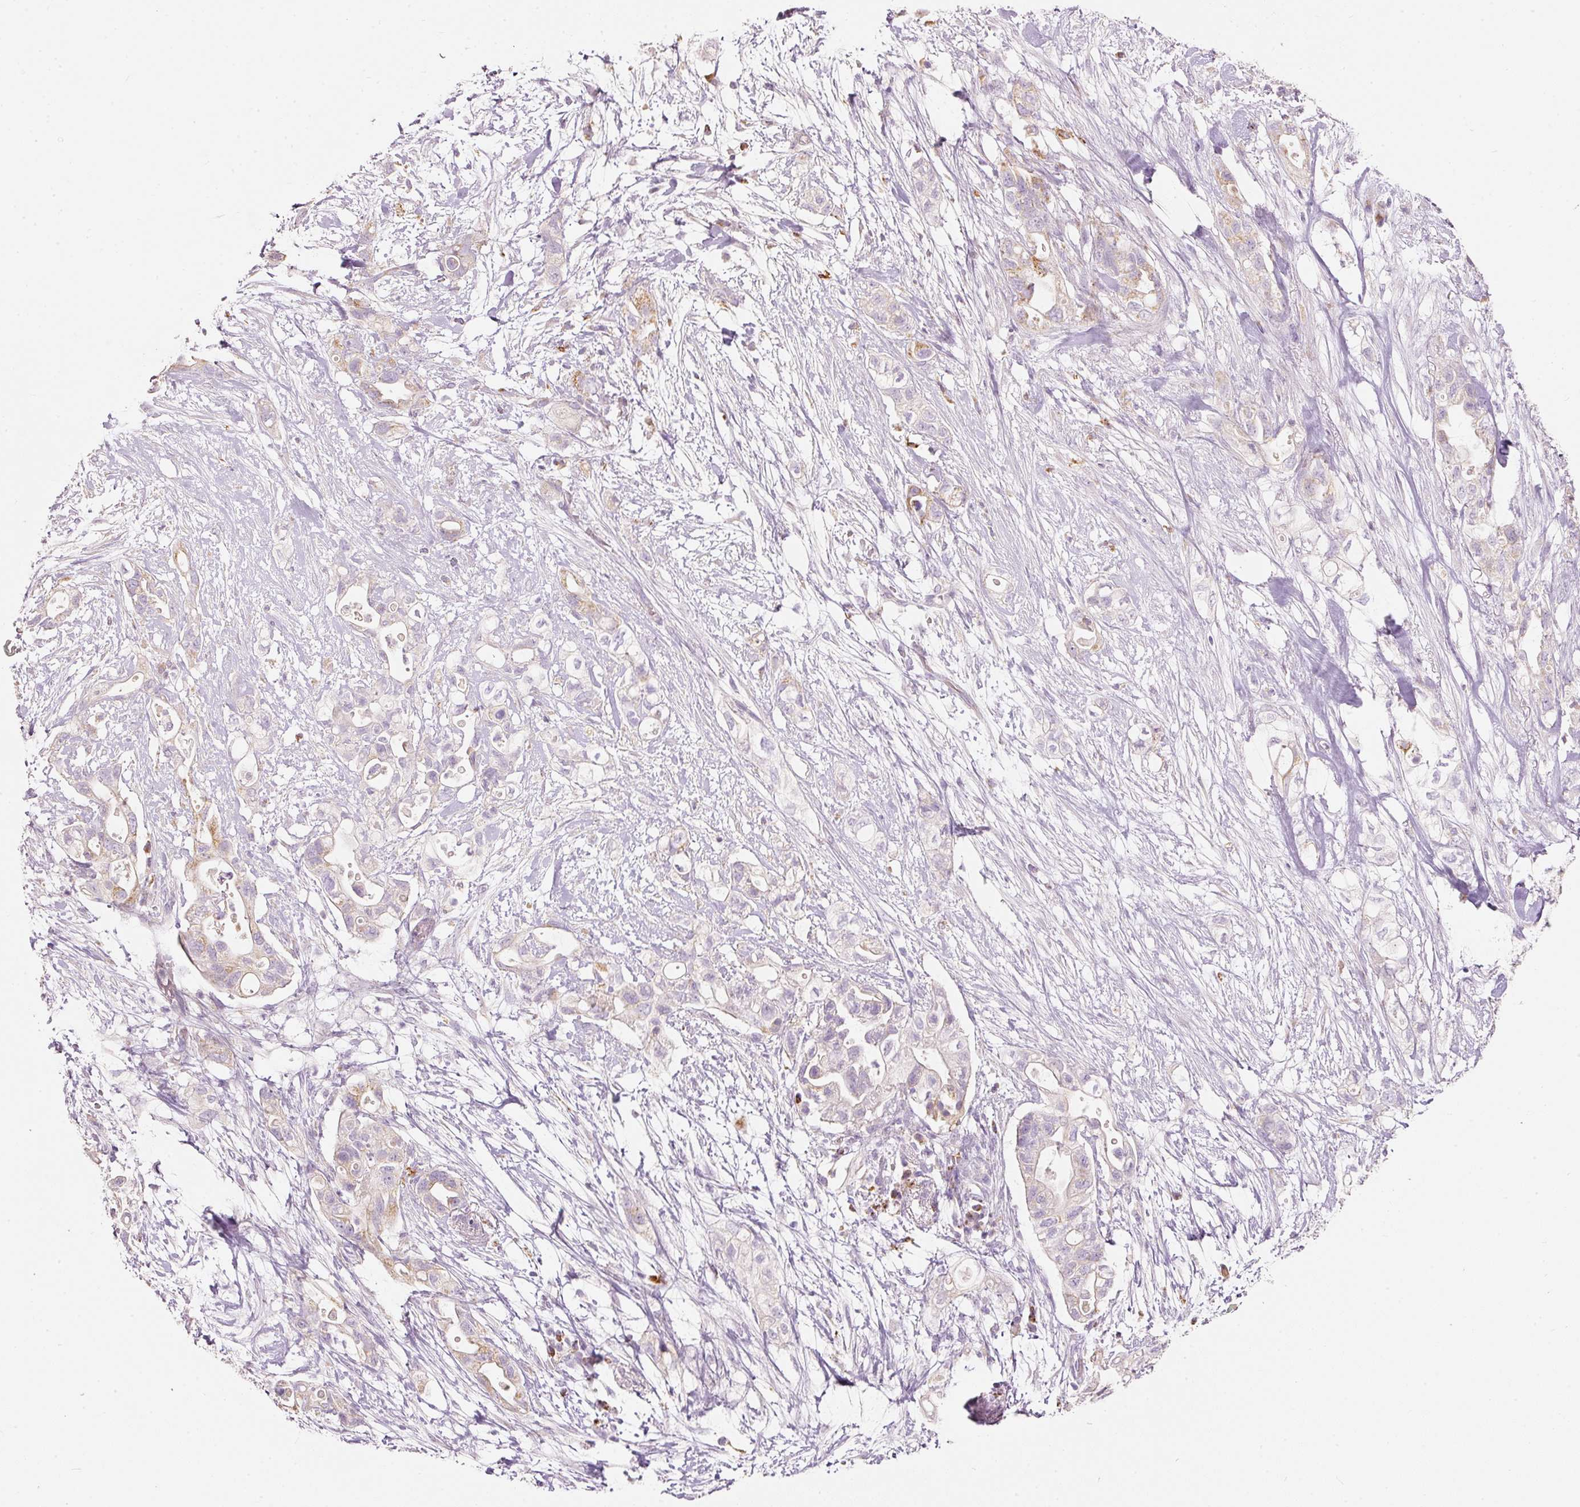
{"staining": {"intensity": "moderate", "quantity": "<25%", "location": "cytoplasmic/membranous"}, "tissue": "pancreatic cancer", "cell_type": "Tumor cells", "image_type": "cancer", "snomed": [{"axis": "morphology", "description": "Adenocarcinoma, NOS"}, {"axis": "topography", "description": "Pancreas"}], "caption": "About <25% of tumor cells in pancreatic adenocarcinoma reveal moderate cytoplasmic/membranous protein expression as visualized by brown immunohistochemical staining.", "gene": "MTHFD2", "patient": {"sex": "female", "age": 72}}